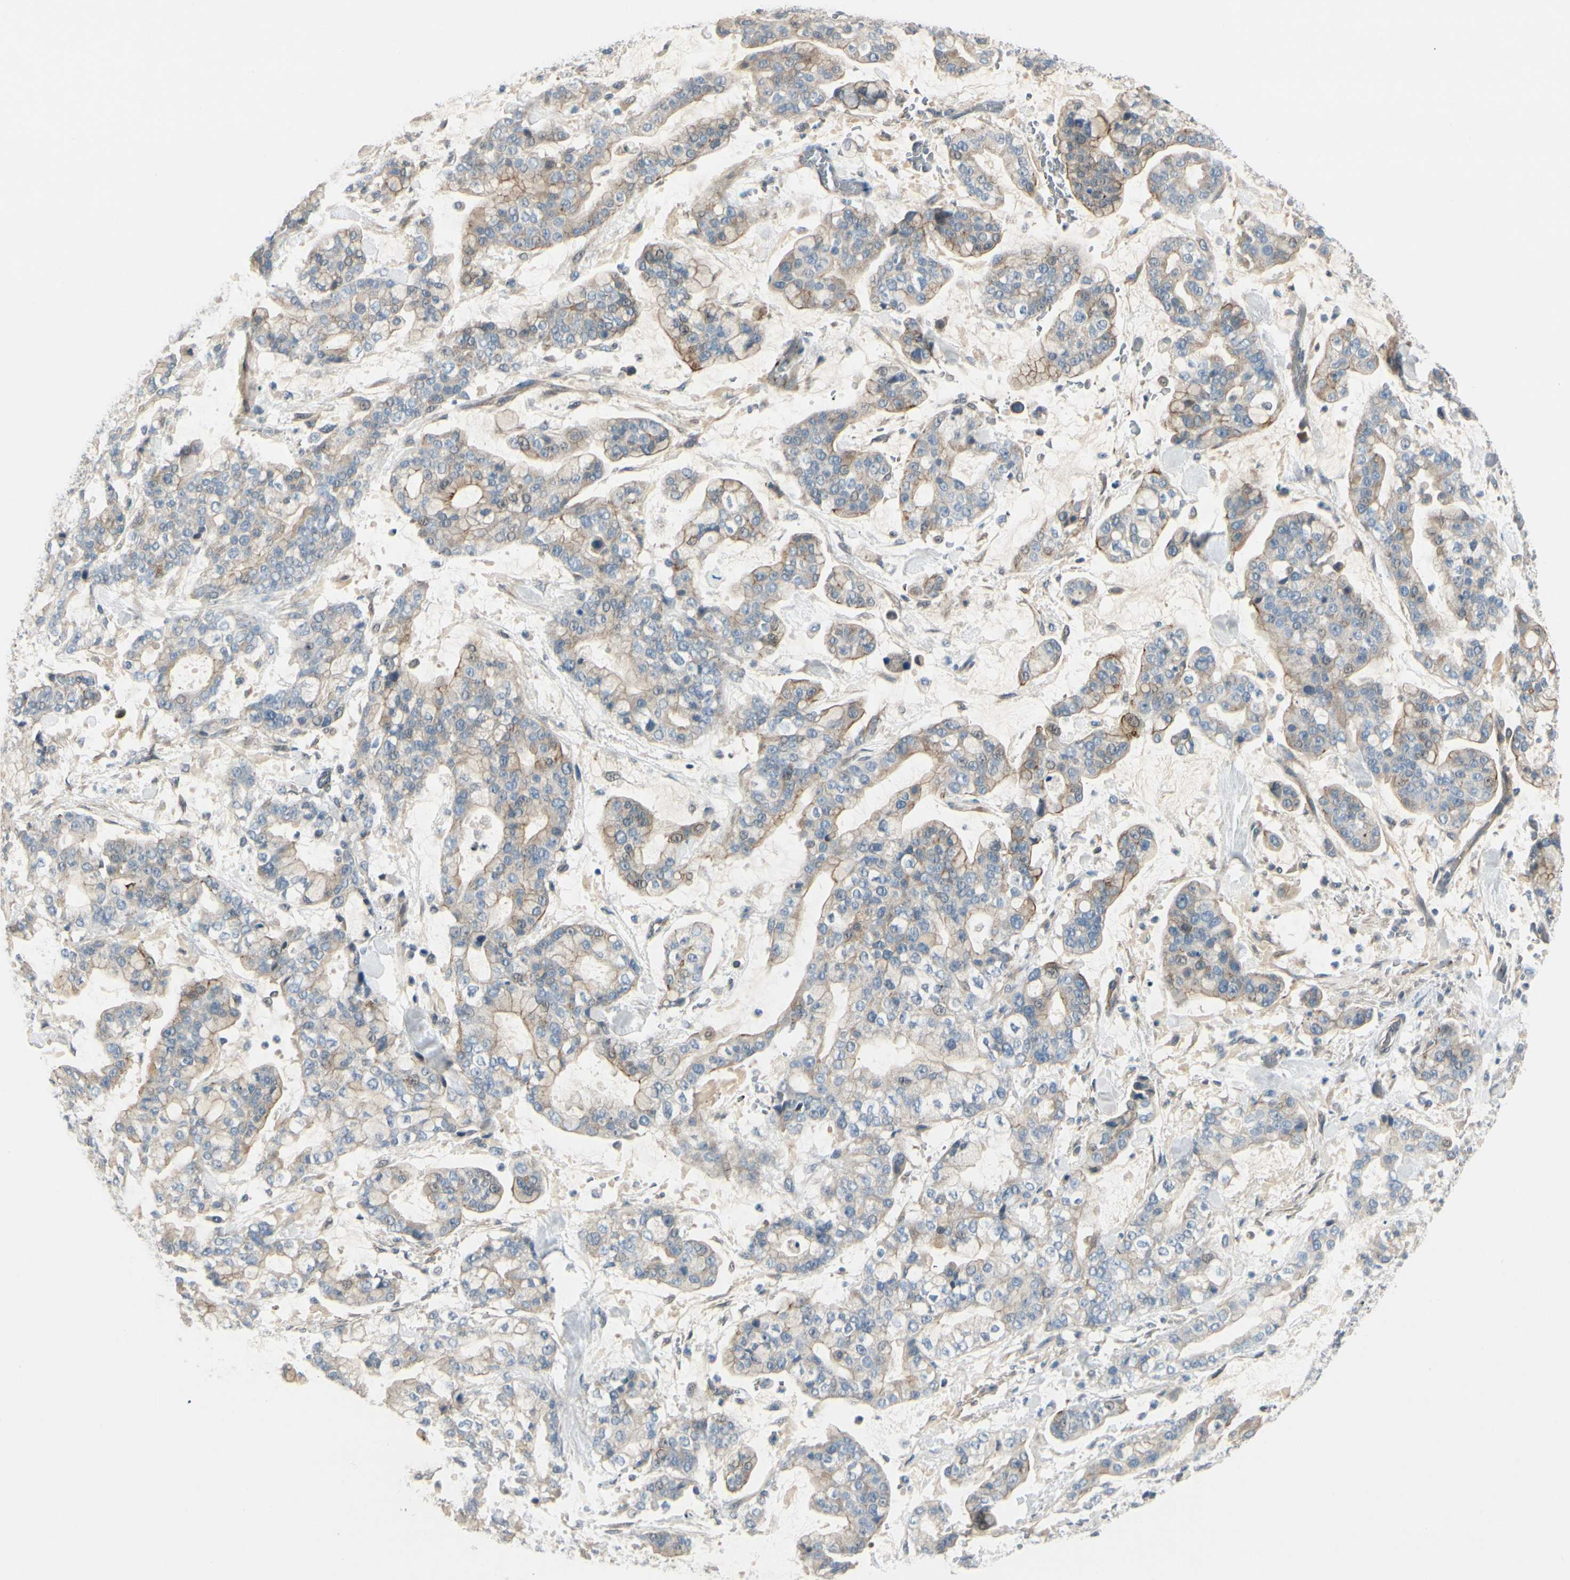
{"staining": {"intensity": "moderate", "quantity": "25%-75%", "location": "cytoplasmic/membranous"}, "tissue": "stomach cancer", "cell_type": "Tumor cells", "image_type": "cancer", "snomed": [{"axis": "morphology", "description": "Normal tissue, NOS"}, {"axis": "morphology", "description": "Adenocarcinoma, NOS"}, {"axis": "topography", "description": "Stomach, upper"}, {"axis": "topography", "description": "Stomach"}], "caption": "Immunohistochemical staining of human stomach adenocarcinoma exhibits medium levels of moderate cytoplasmic/membranous staining in approximately 25%-75% of tumor cells.", "gene": "PPP3CB", "patient": {"sex": "male", "age": 76}}